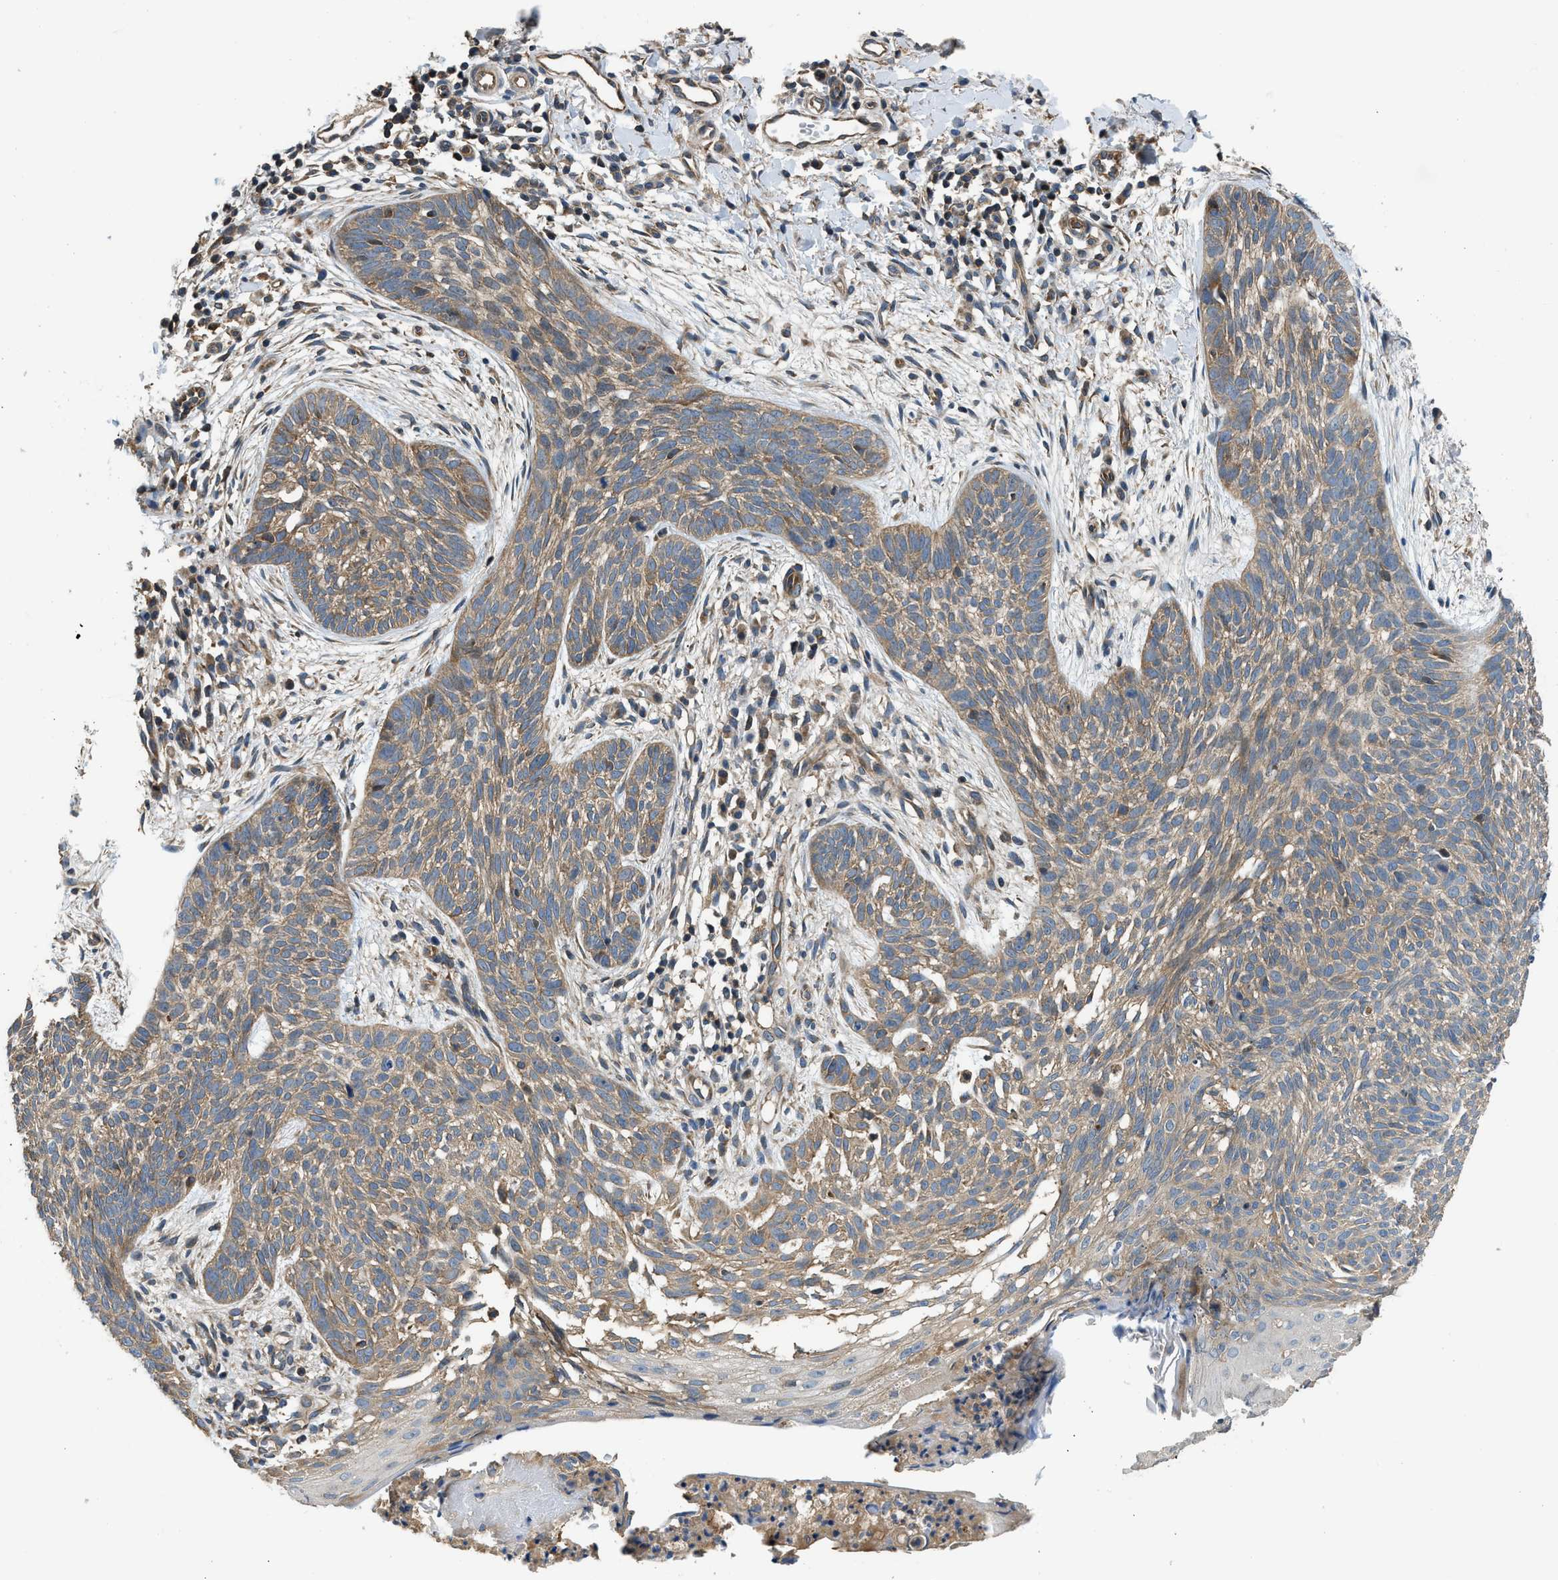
{"staining": {"intensity": "moderate", "quantity": ">75%", "location": "cytoplasmic/membranous"}, "tissue": "skin cancer", "cell_type": "Tumor cells", "image_type": "cancer", "snomed": [{"axis": "morphology", "description": "Basal cell carcinoma"}, {"axis": "topography", "description": "Skin"}], "caption": "Immunohistochemical staining of skin basal cell carcinoma shows medium levels of moderate cytoplasmic/membranous protein staining in about >75% of tumor cells. (brown staining indicates protein expression, while blue staining denotes nuclei).", "gene": "IL3RA", "patient": {"sex": "female", "age": 59}}